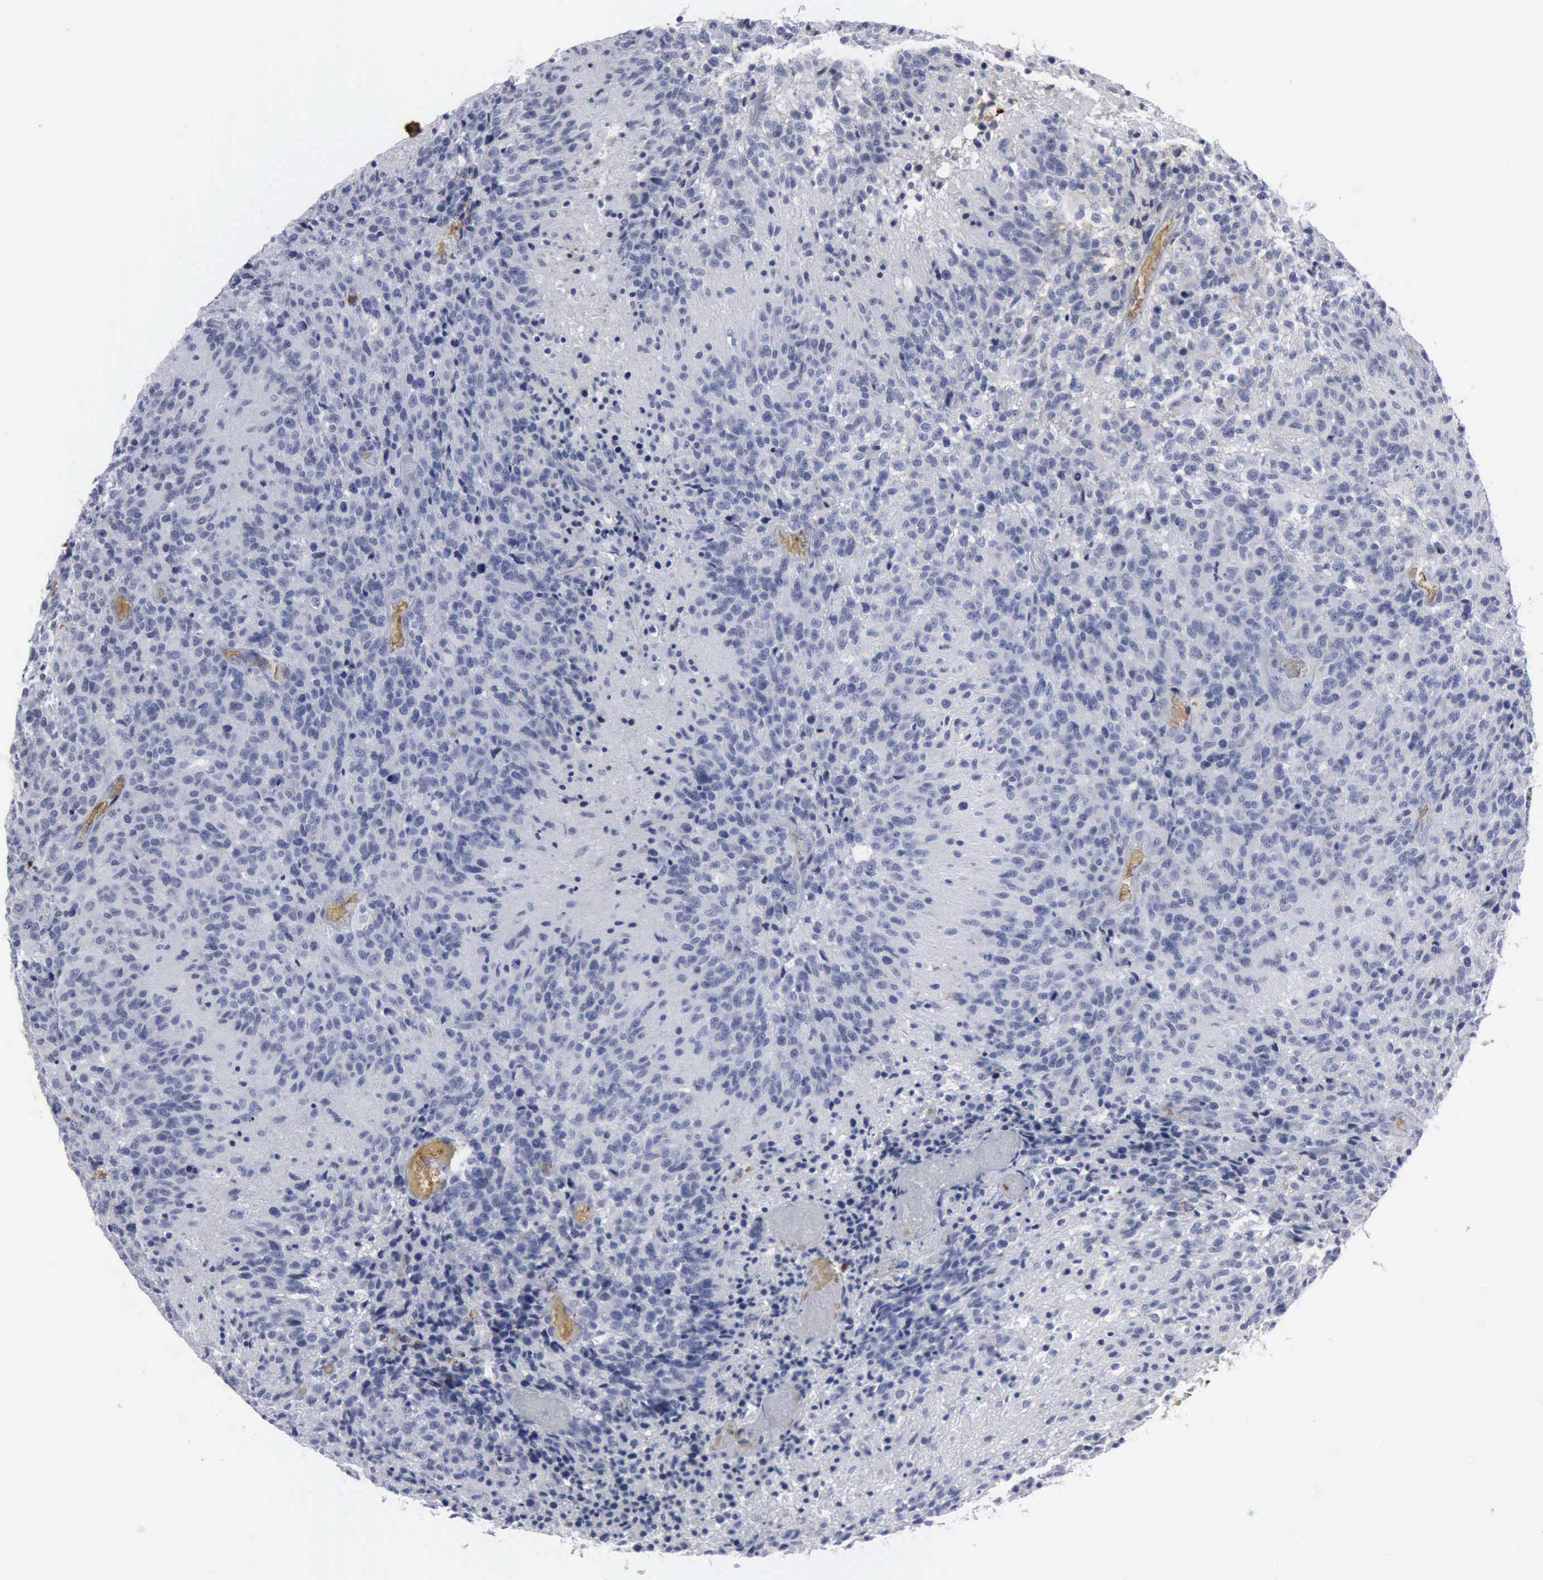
{"staining": {"intensity": "negative", "quantity": "none", "location": "none"}, "tissue": "glioma", "cell_type": "Tumor cells", "image_type": "cancer", "snomed": [{"axis": "morphology", "description": "Glioma, malignant, High grade"}, {"axis": "topography", "description": "Brain"}], "caption": "Tumor cells show no significant protein positivity in glioma.", "gene": "TGFB1", "patient": {"sex": "male", "age": 36}}